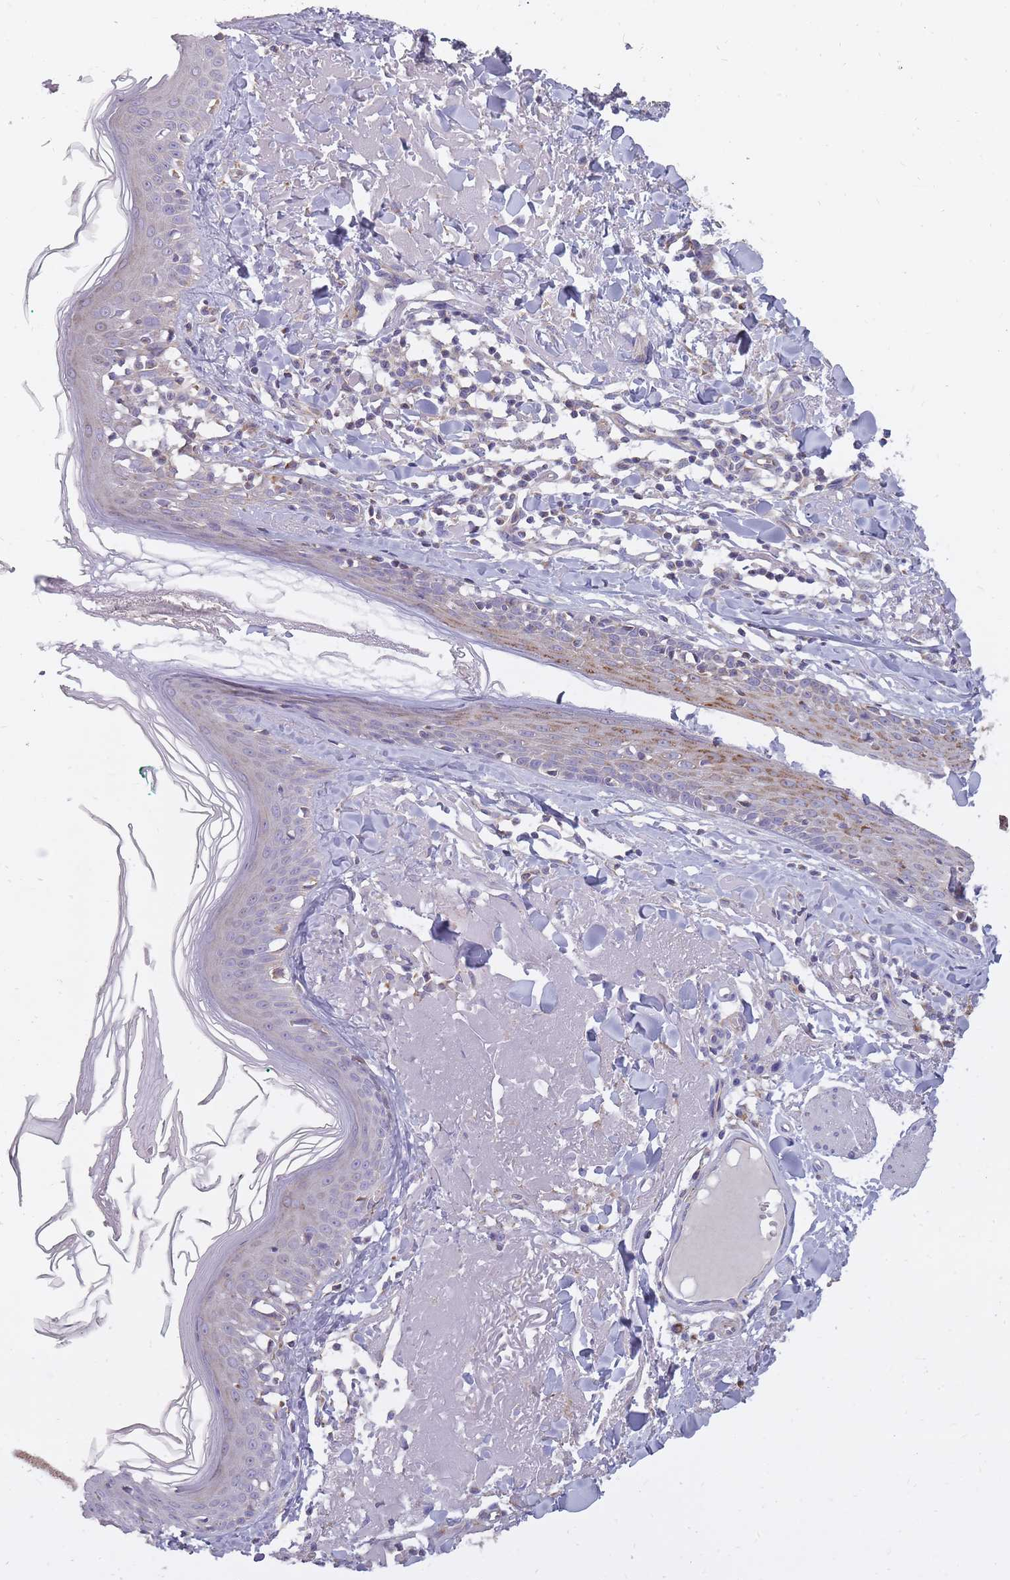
{"staining": {"intensity": "moderate", "quantity": "<25%", "location": "cytoplasmic/membranous"}, "tissue": "skin", "cell_type": "Fibroblasts", "image_type": "normal", "snomed": [{"axis": "morphology", "description": "Normal tissue, NOS"}, {"axis": "morphology", "description": "Malignant melanoma, NOS"}, {"axis": "topography", "description": "Skin"}], "caption": "Skin stained for a protein (brown) exhibits moderate cytoplasmic/membranous positive expression in approximately <25% of fibroblasts.", "gene": "ALKBH4", "patient": {"sex": "male", "age": 80}}